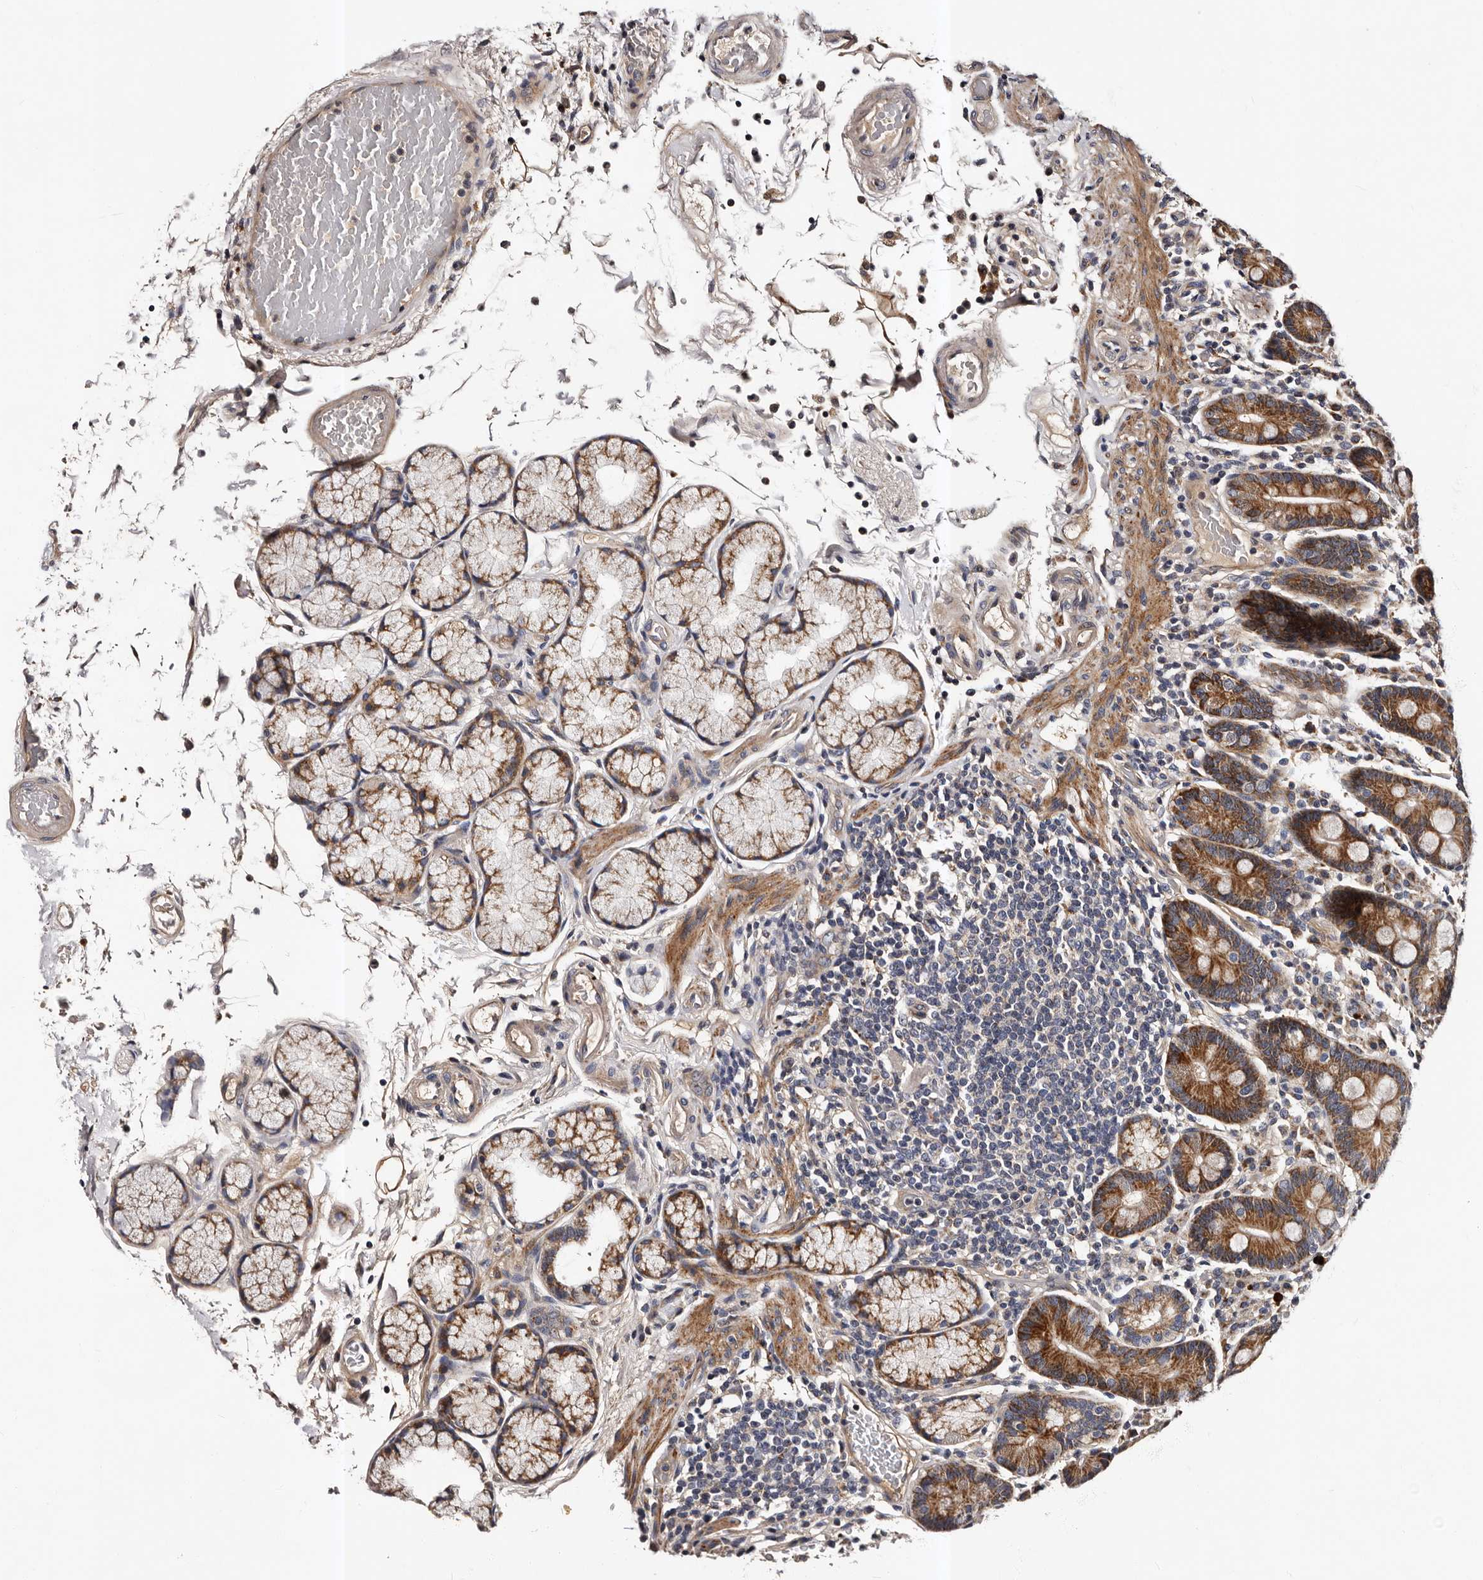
{"staining": {"intensity": "moderate", "quantity": ">75%", "location": "cytoplasmic/membranous"}, "tissue": "duodenum", "cell_type": "Glandular cells", "image_type": "normal", "snomed": [{"axis": "morphology", "description": "Normal tissue, NOS"}, {"axis": "topography", "description": "Small intestine, NOS"}], "caption": "Immunohistochemical staining of benign duodenum displays moderate cytoplasmic/membranous protein positivity in about >75% of glandular cells.", "gene": "ADCK5", "patient": {"sex": "female", "age": 71}}